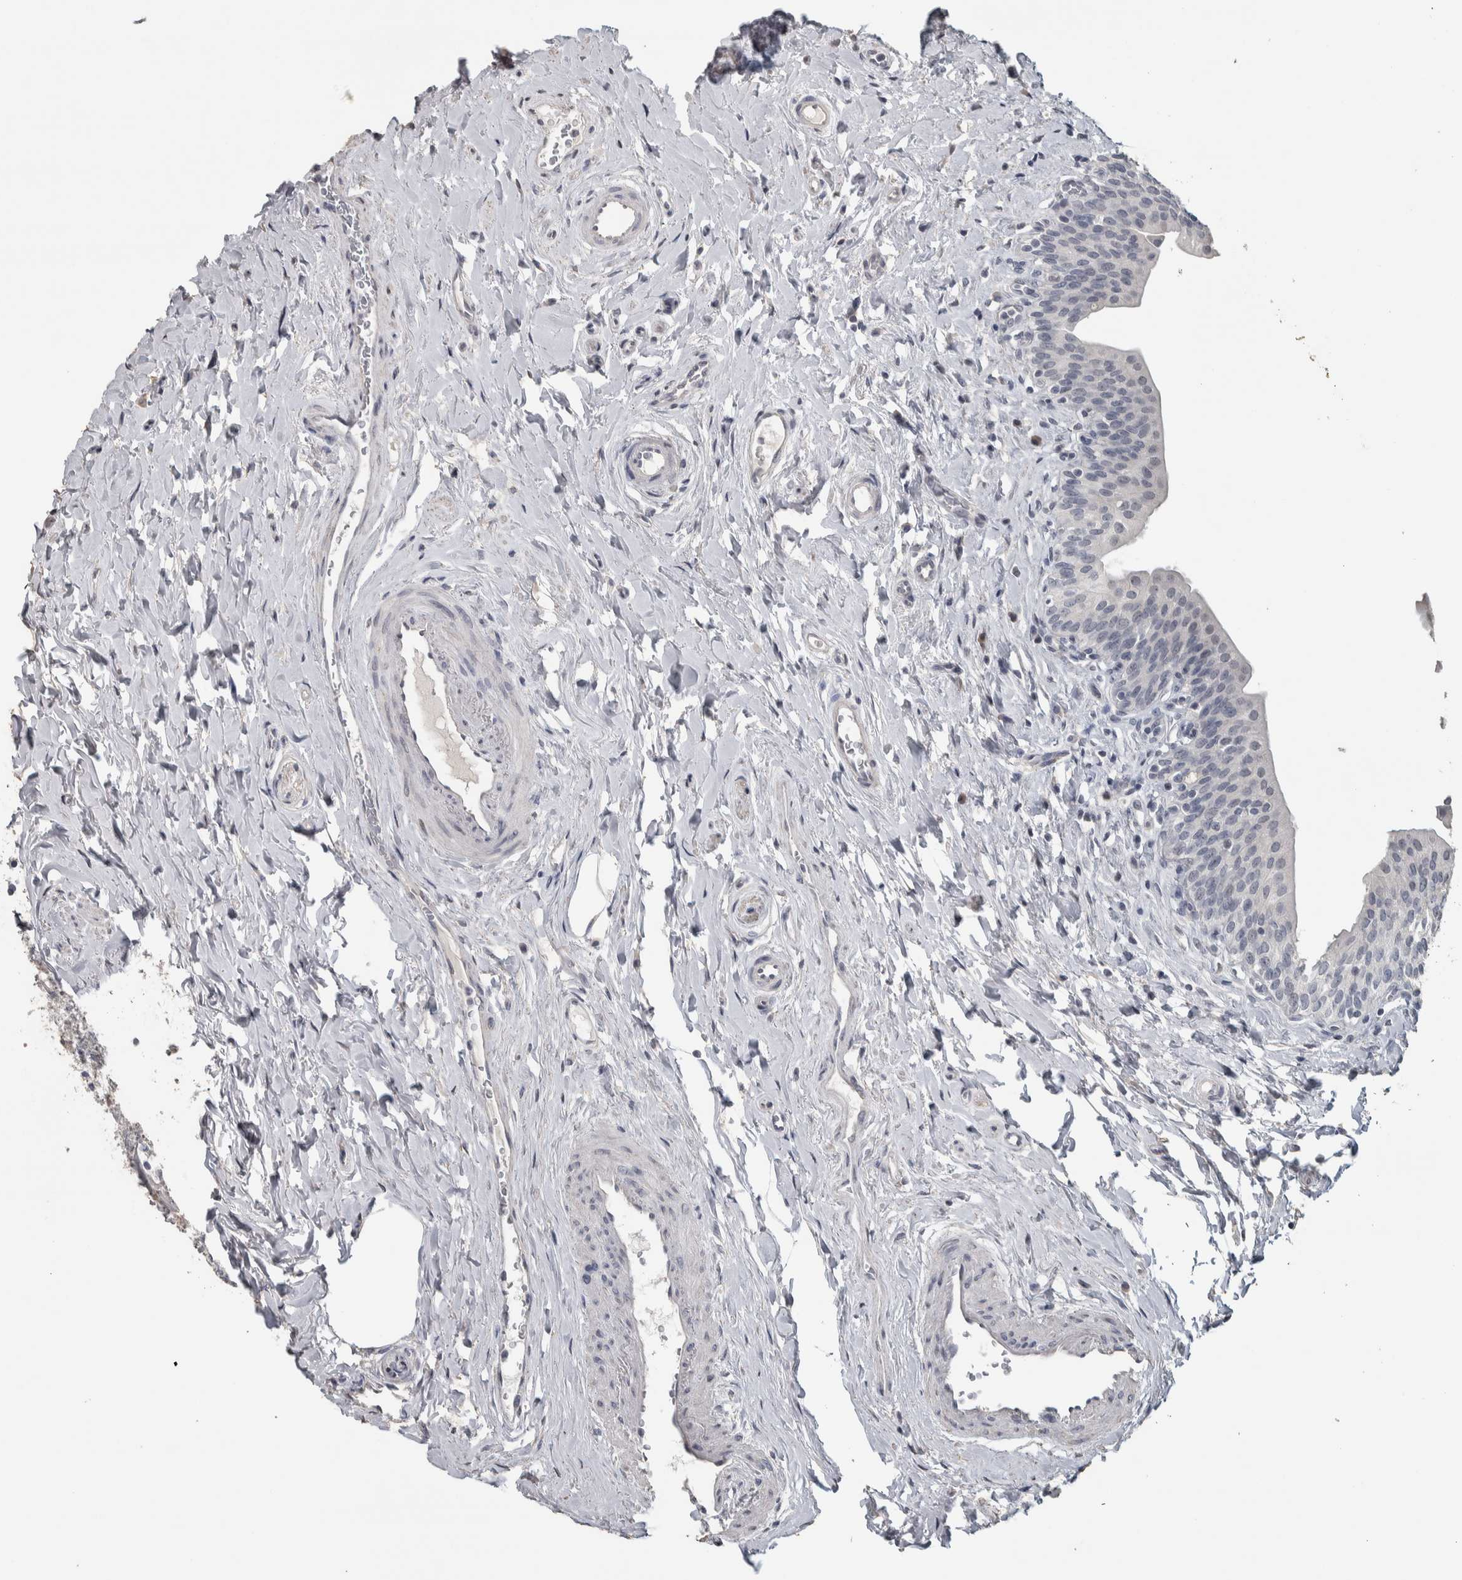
{"staining": {"intensity": "negative", "quantity": "none", "location": "none"}, "tissue": "urinary bladder", "cell_type": "Urothelial cells", "image_type": "normal", "snomed": [{"axis": "morphology", "description": "Normal tissue, NOS"}, {"axis": "topography", "description": "Urinary bladder"}], "caption": "DAB immunohistochemical staining of unremarkable urinary bladder shows no significant expression in urothelial cells.", "gene": "NECAB1", "patient": {"sex": "male", "age": 83}}